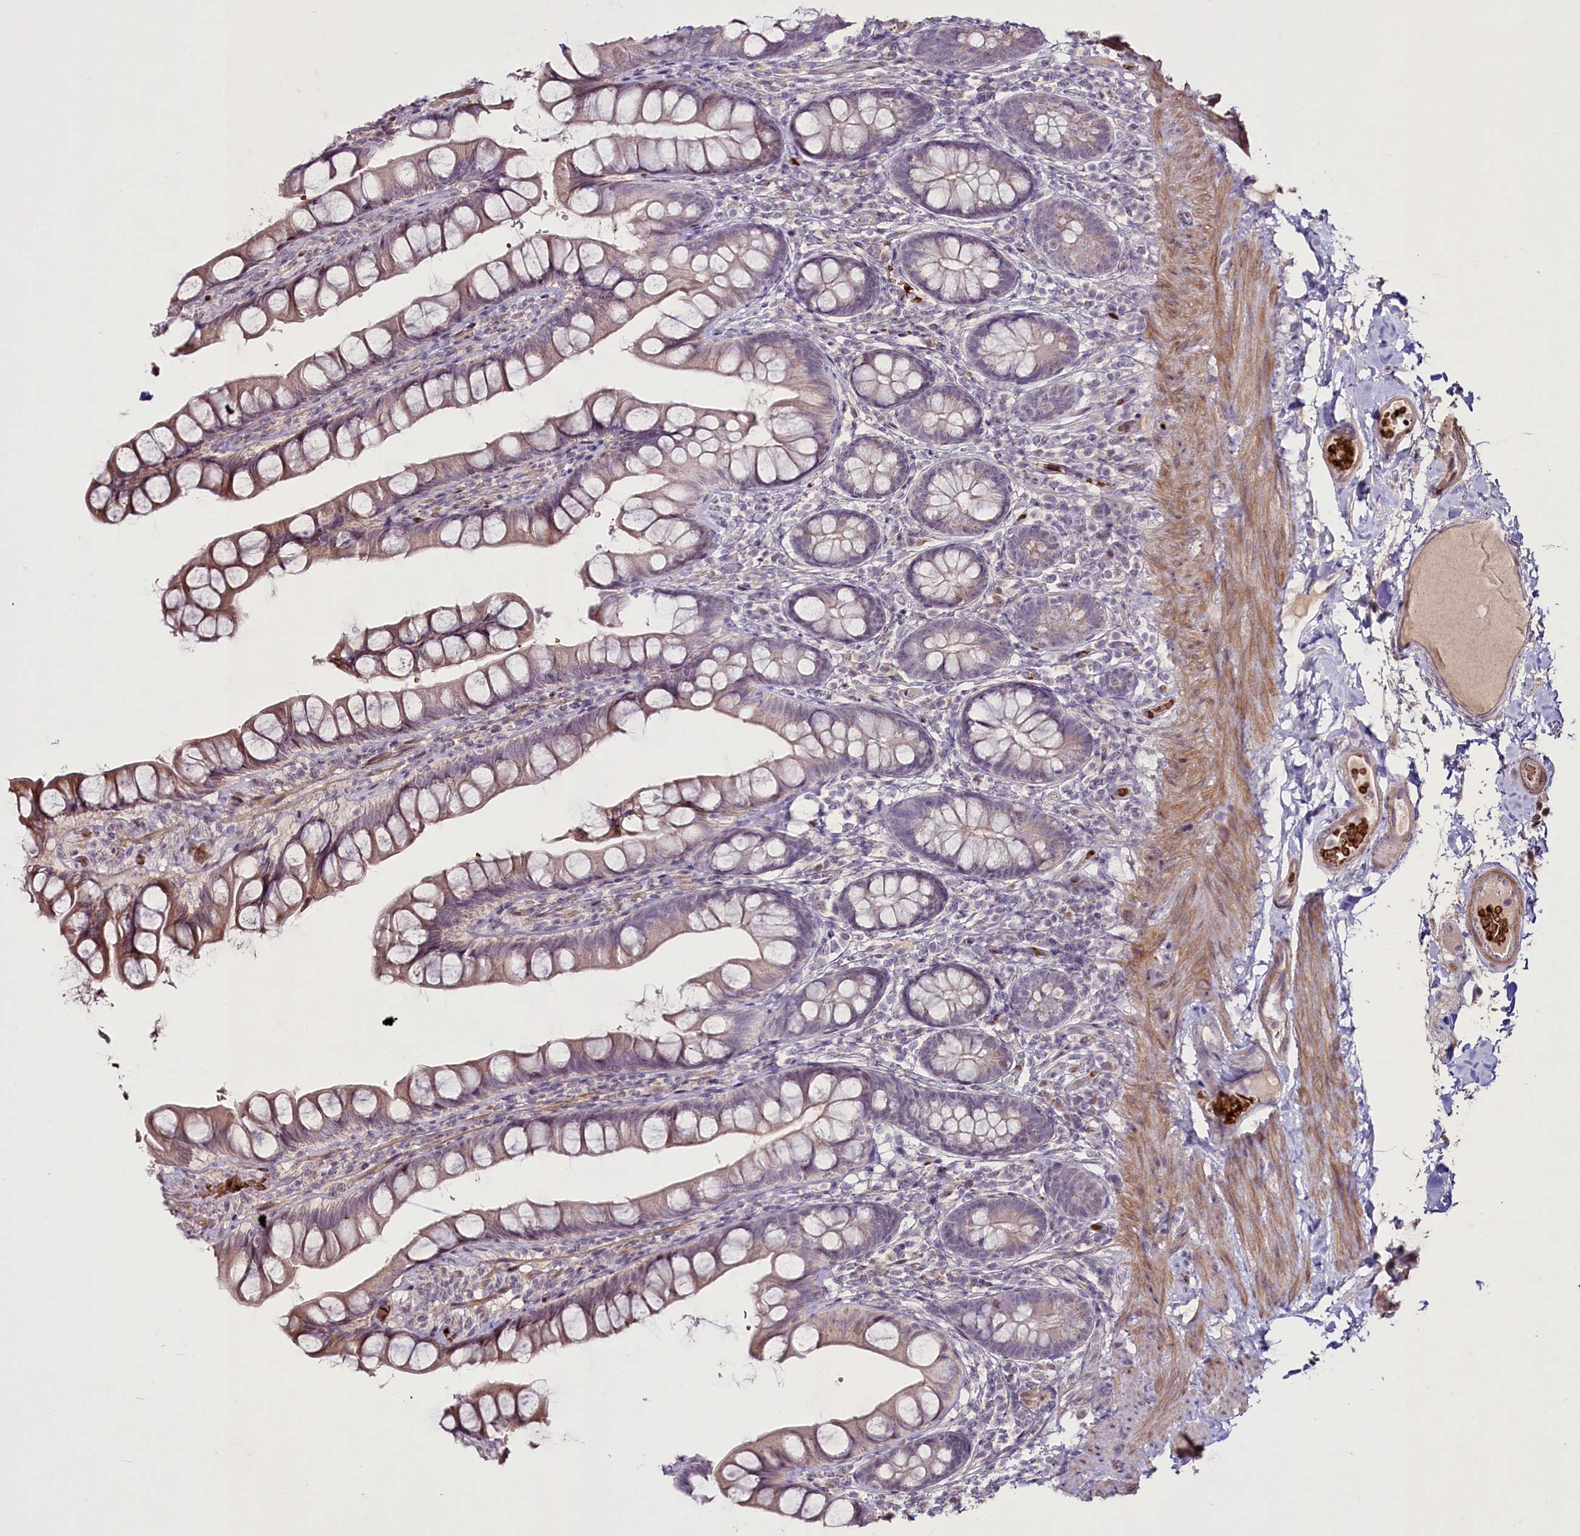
{"staining": {"intensity": "moderate", "quantity": "25%-75%", "location": "cytoplasmic/membranous"}, "tissue": "small intestine", "cell_type": "Glandular cells", "image_type": "normal", "snomed": [{"axis": "morphology", "description": "Normal tissue, NOS"}, {"axis": "topography", "description": "Small intestine"}], "caption": "Immunohistochemistry image of normal human small intestine stained for a protein (brown), which reveals medium levels of moderate cytoplasmic/membranous expression in about 25%-75% of glandular cells.", "gene": "SUSD3", "patient": {"sex": "male", "age": 70}}